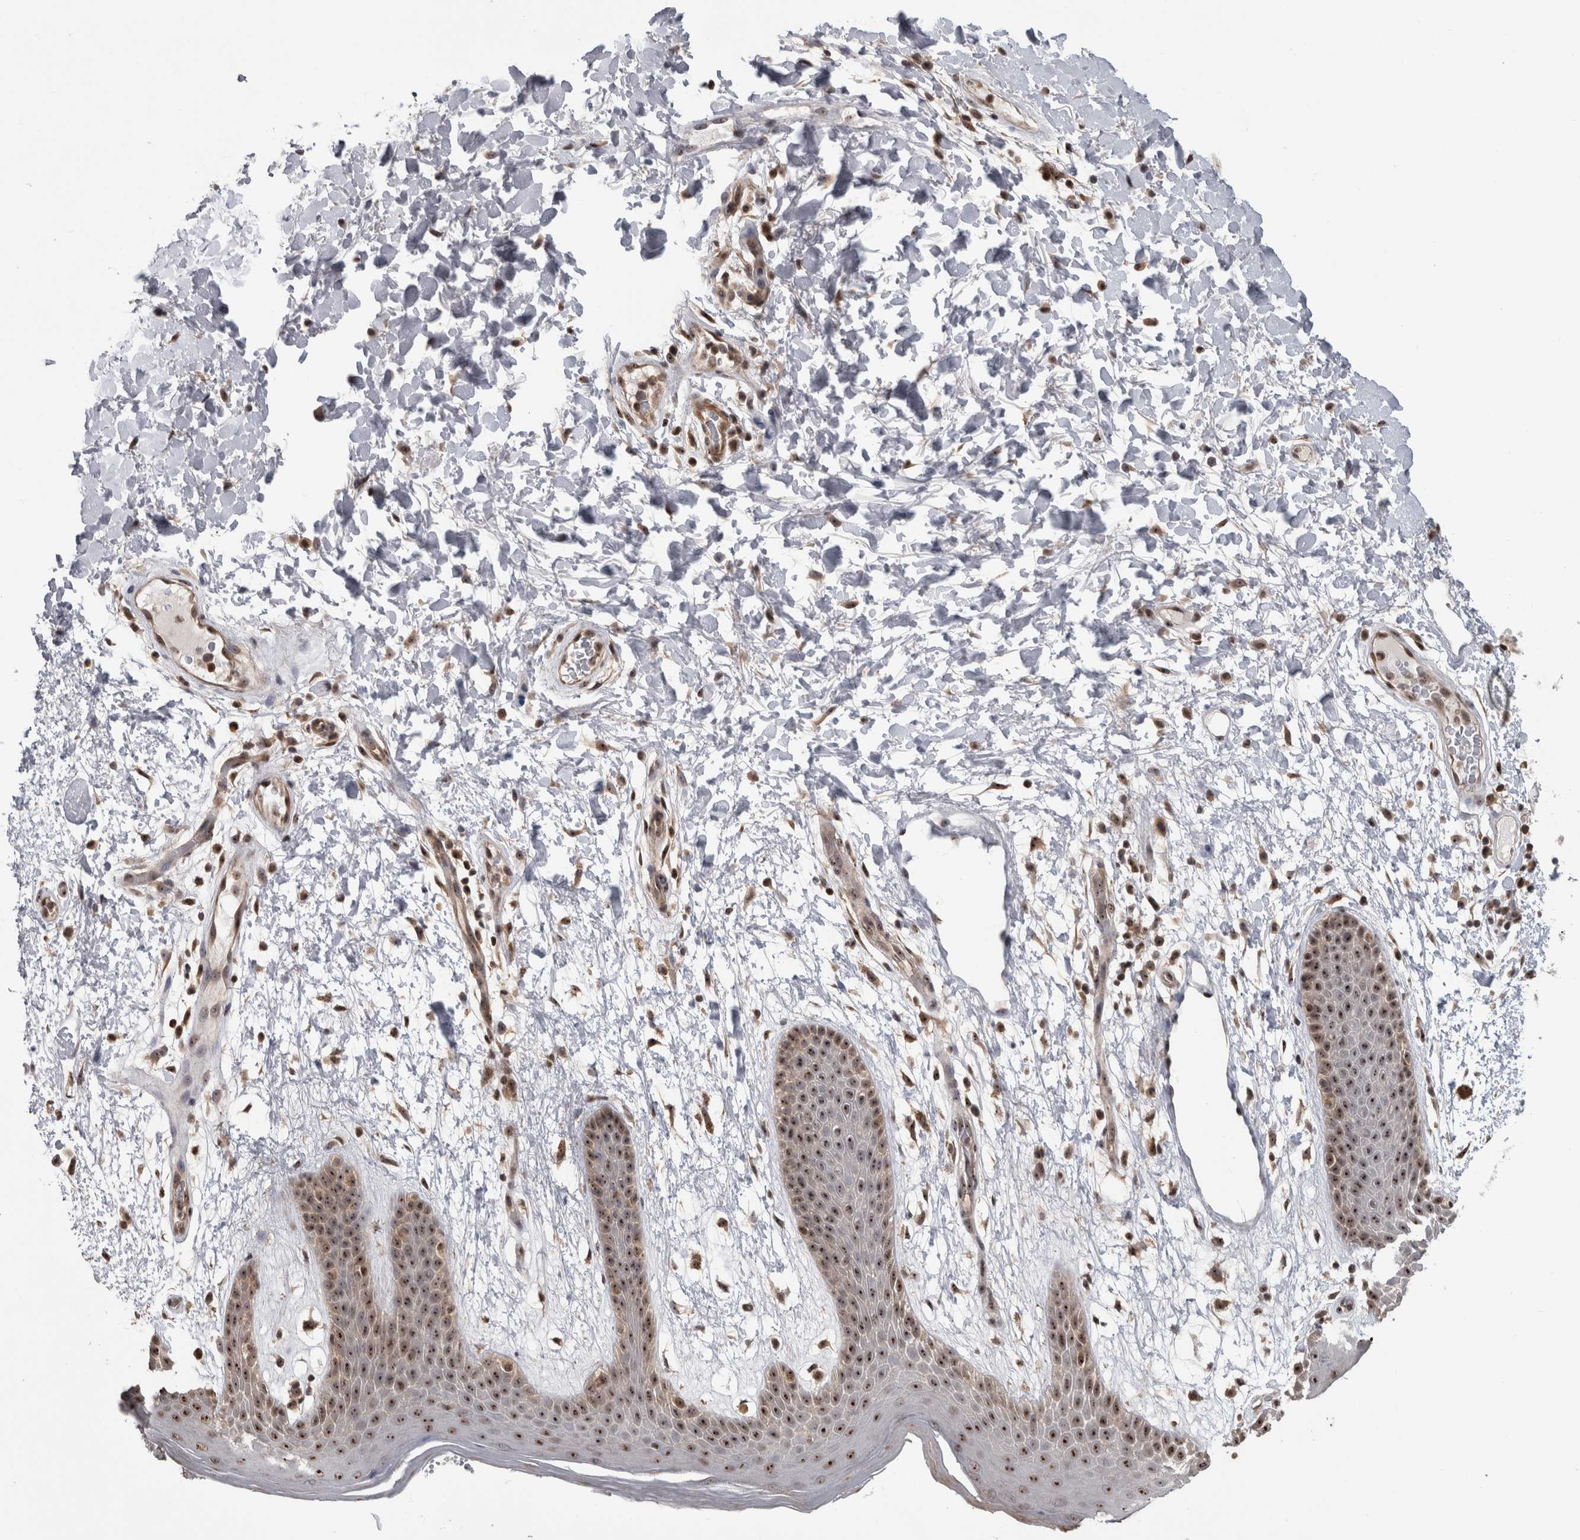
{"staining": {"intensity": "moderate", "quantity": ">75%", "location": "nuclear"}, "tissue": "skin", "cell_type": "Epidermal cells", "image_type": "normal", "snomed": [{"axis": "morphology", "description": "Normal tissue, NOS"}, {"axis": "topography", "description": "Anal"}], "caption": "This photomicrograph reveals immunohistochemistry staining of unremarkable skin, with medium moderate nuclear expression in approximately >75% of epidermal cells.", "gene": "TDRD7", "patient": {"sex": "male", "age": 74}}